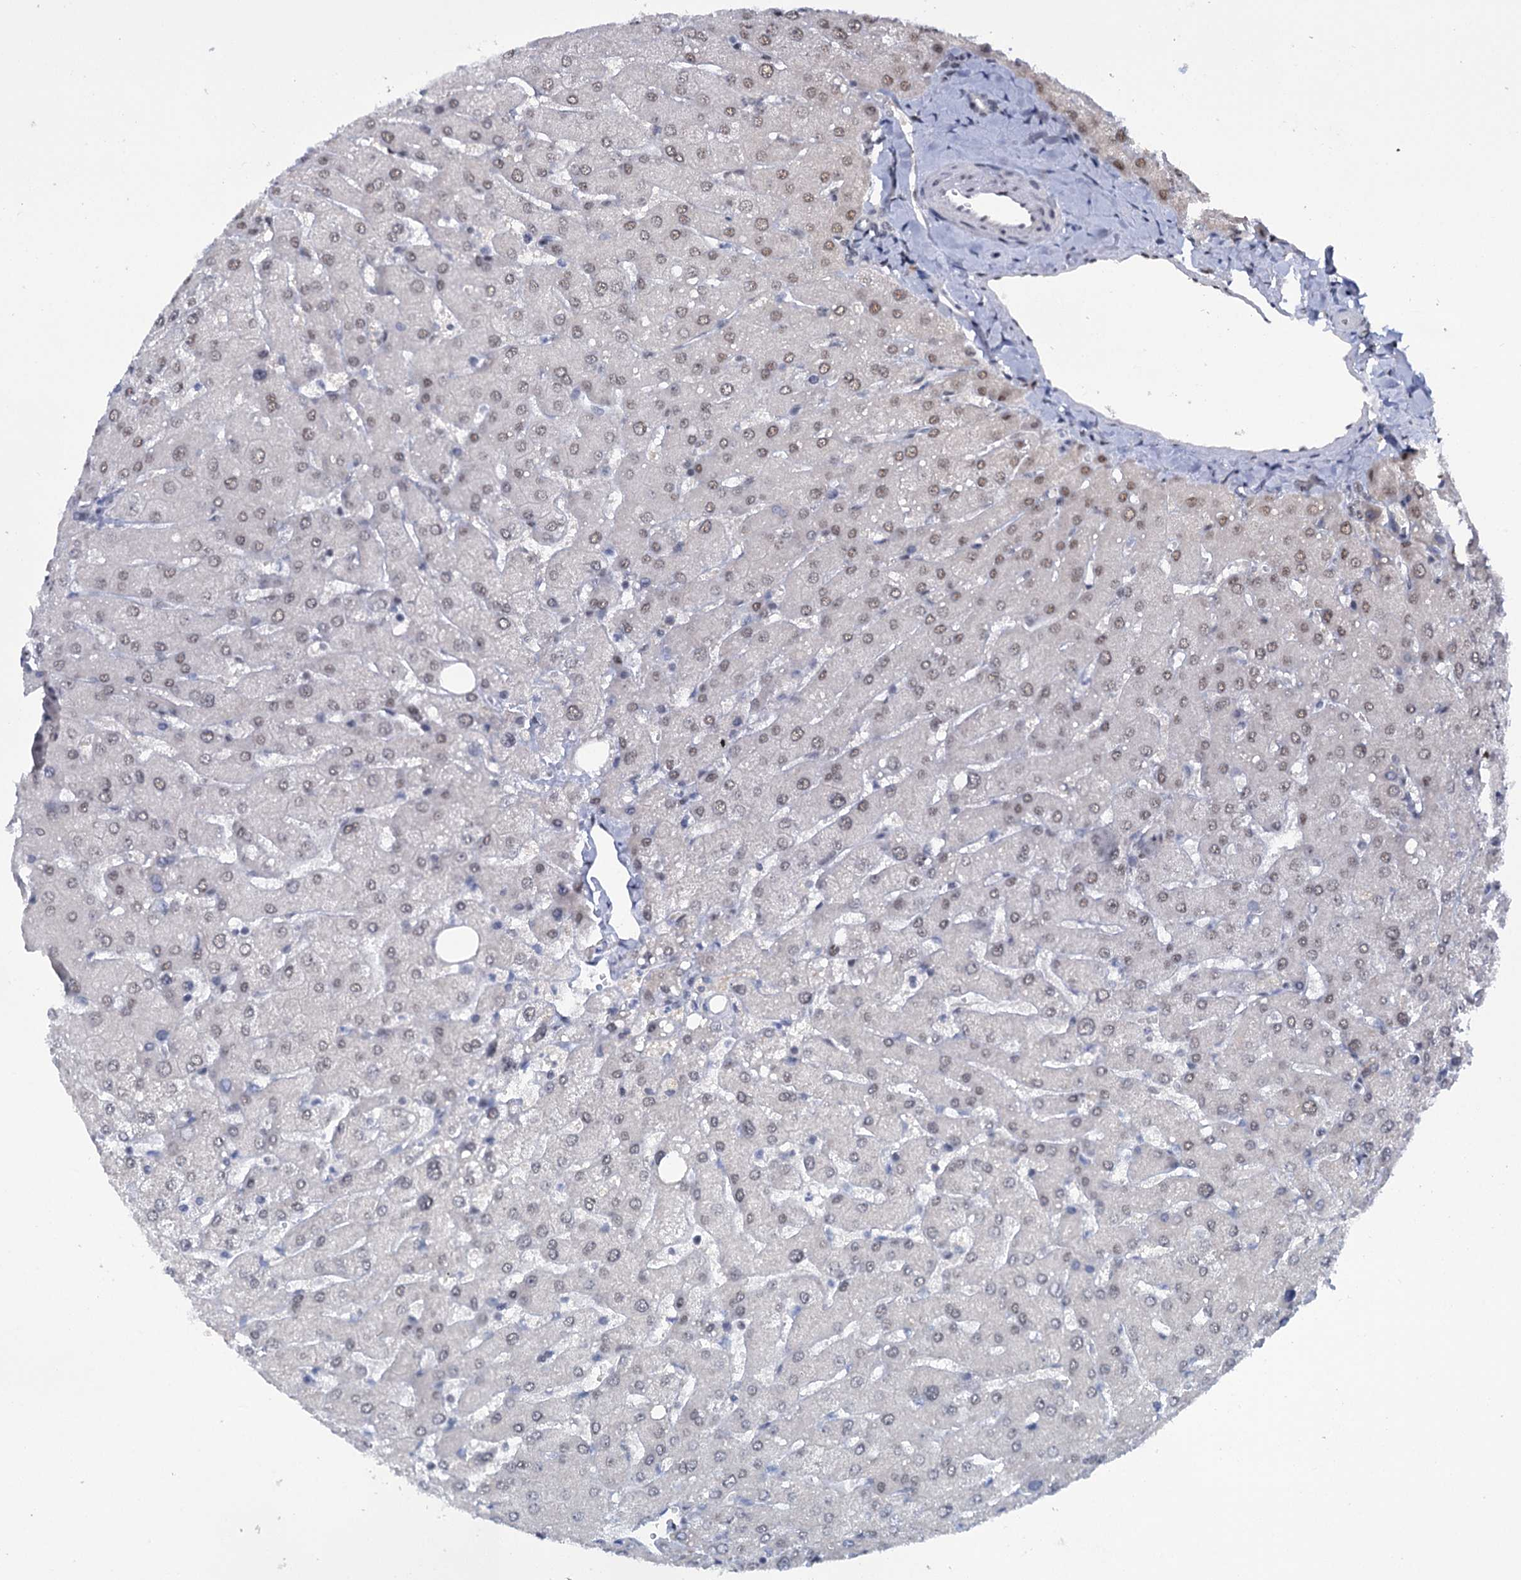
{"staining": {"intensity": "weak", "quantity": "<25%", "location": "nuclear"}, "tissue": "liver", "cell_type": "Cholangiocytes", "image_type": "normal", "snomed": [{"axis": "morphology", "description": "Normal tissue, NOS"}, {"axis": "topography", "description": "Liver"}], "caption": "High power microscopy histopathology image of an IHC photomicrograph of benign liver, revealing no significant positivity in cholangiocytes. Nuclei are stained in blue.", "gene": "SREK1", "patient": {"sex": "male", "age": 55}}